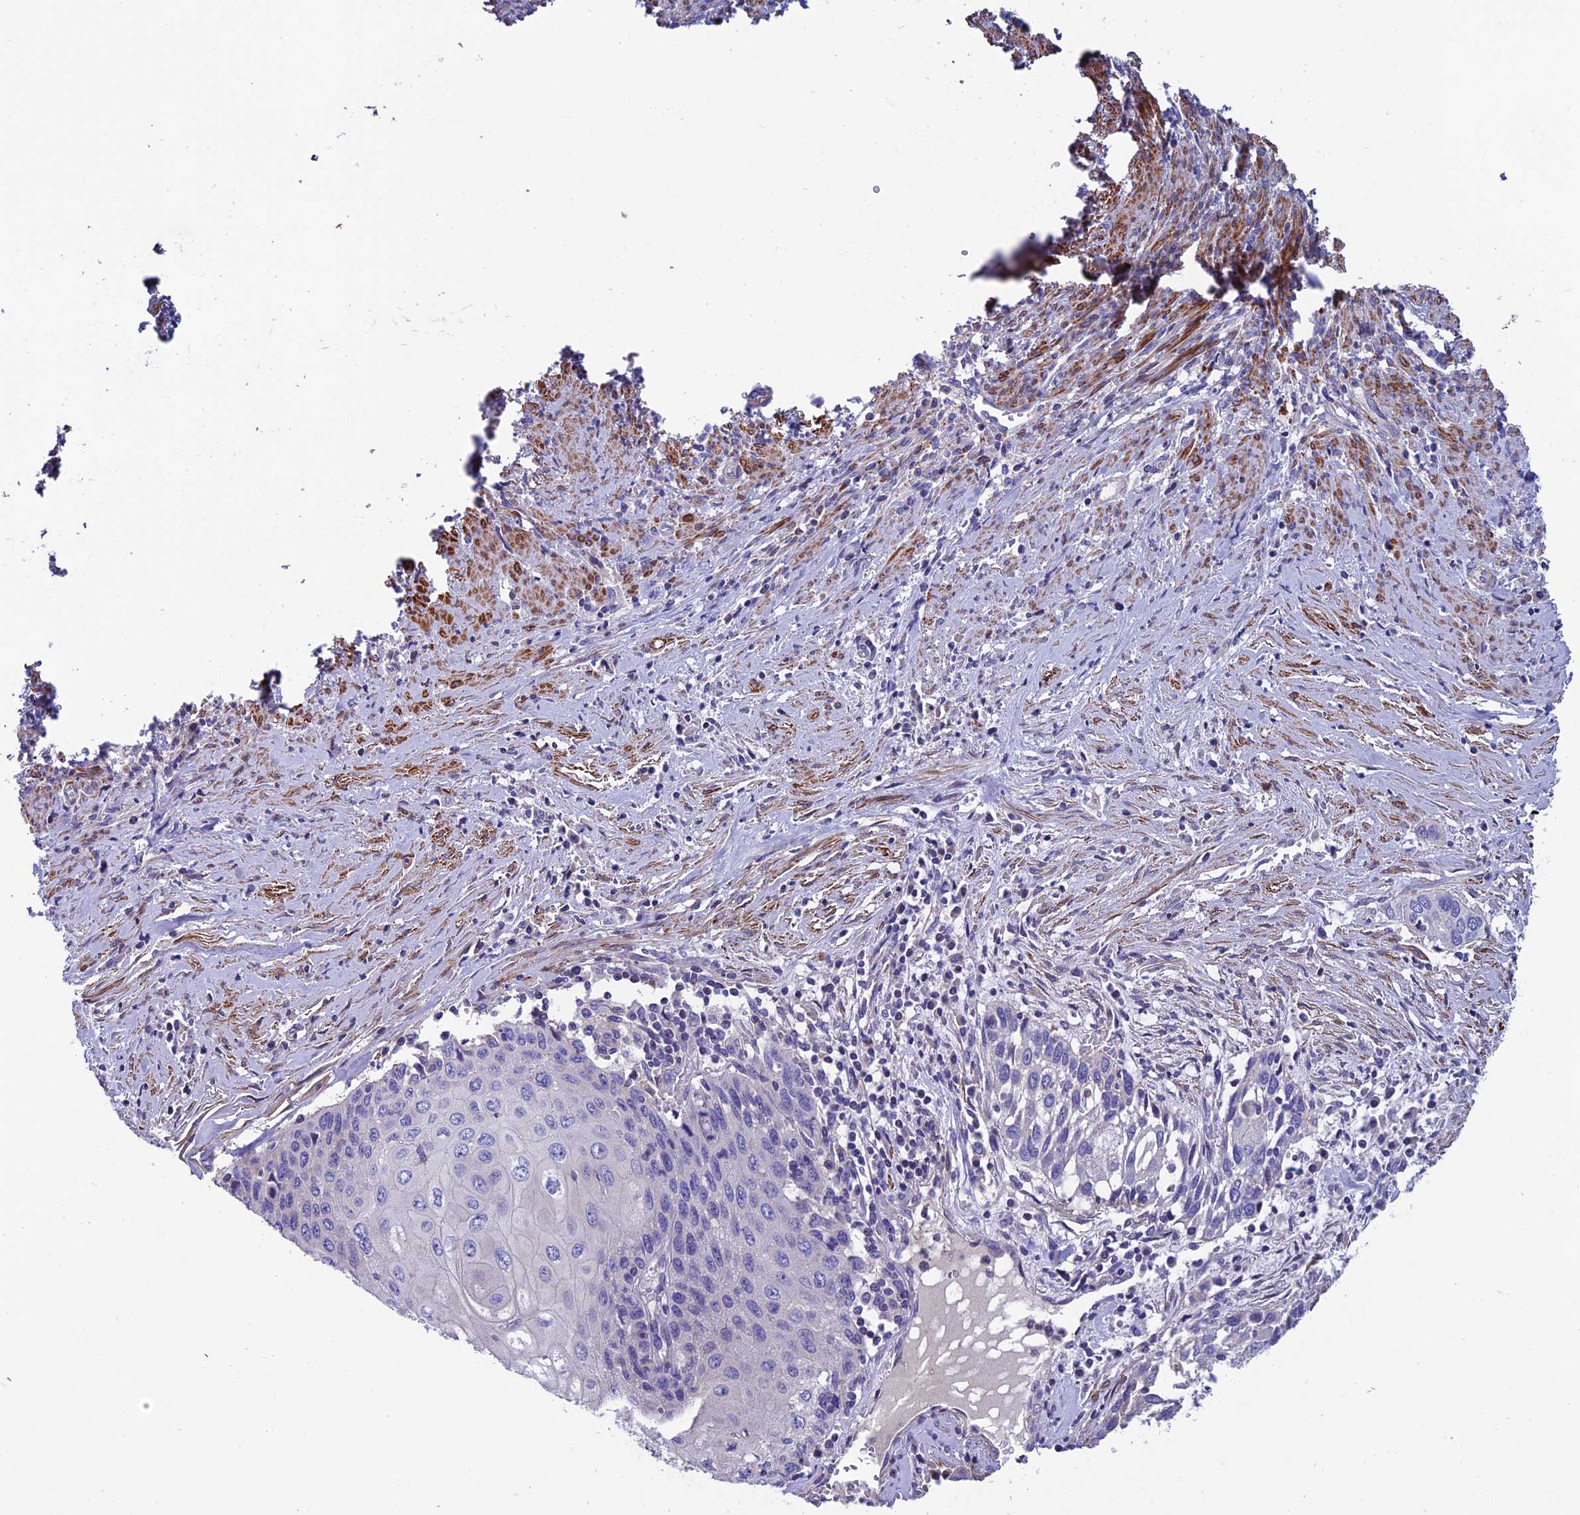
{"staining": {"intensity": "negative", "quantity": "none", "location": "none"}, "tissue": "cervical cancer", "cell_type": "Tumor cells", "image_type": "cancer", "snomed": [{"axis": "morphology", "description": "Squamous cell carcinoma, NOS"}, {"axis": "topography", "description": "Cervix"}], "caption": "Tumor cells are negative for brown protein staining in cervical squamous cell carcinoma.", "gene": "FAM178B", "patient": {"sex": "female", "age": 67}}